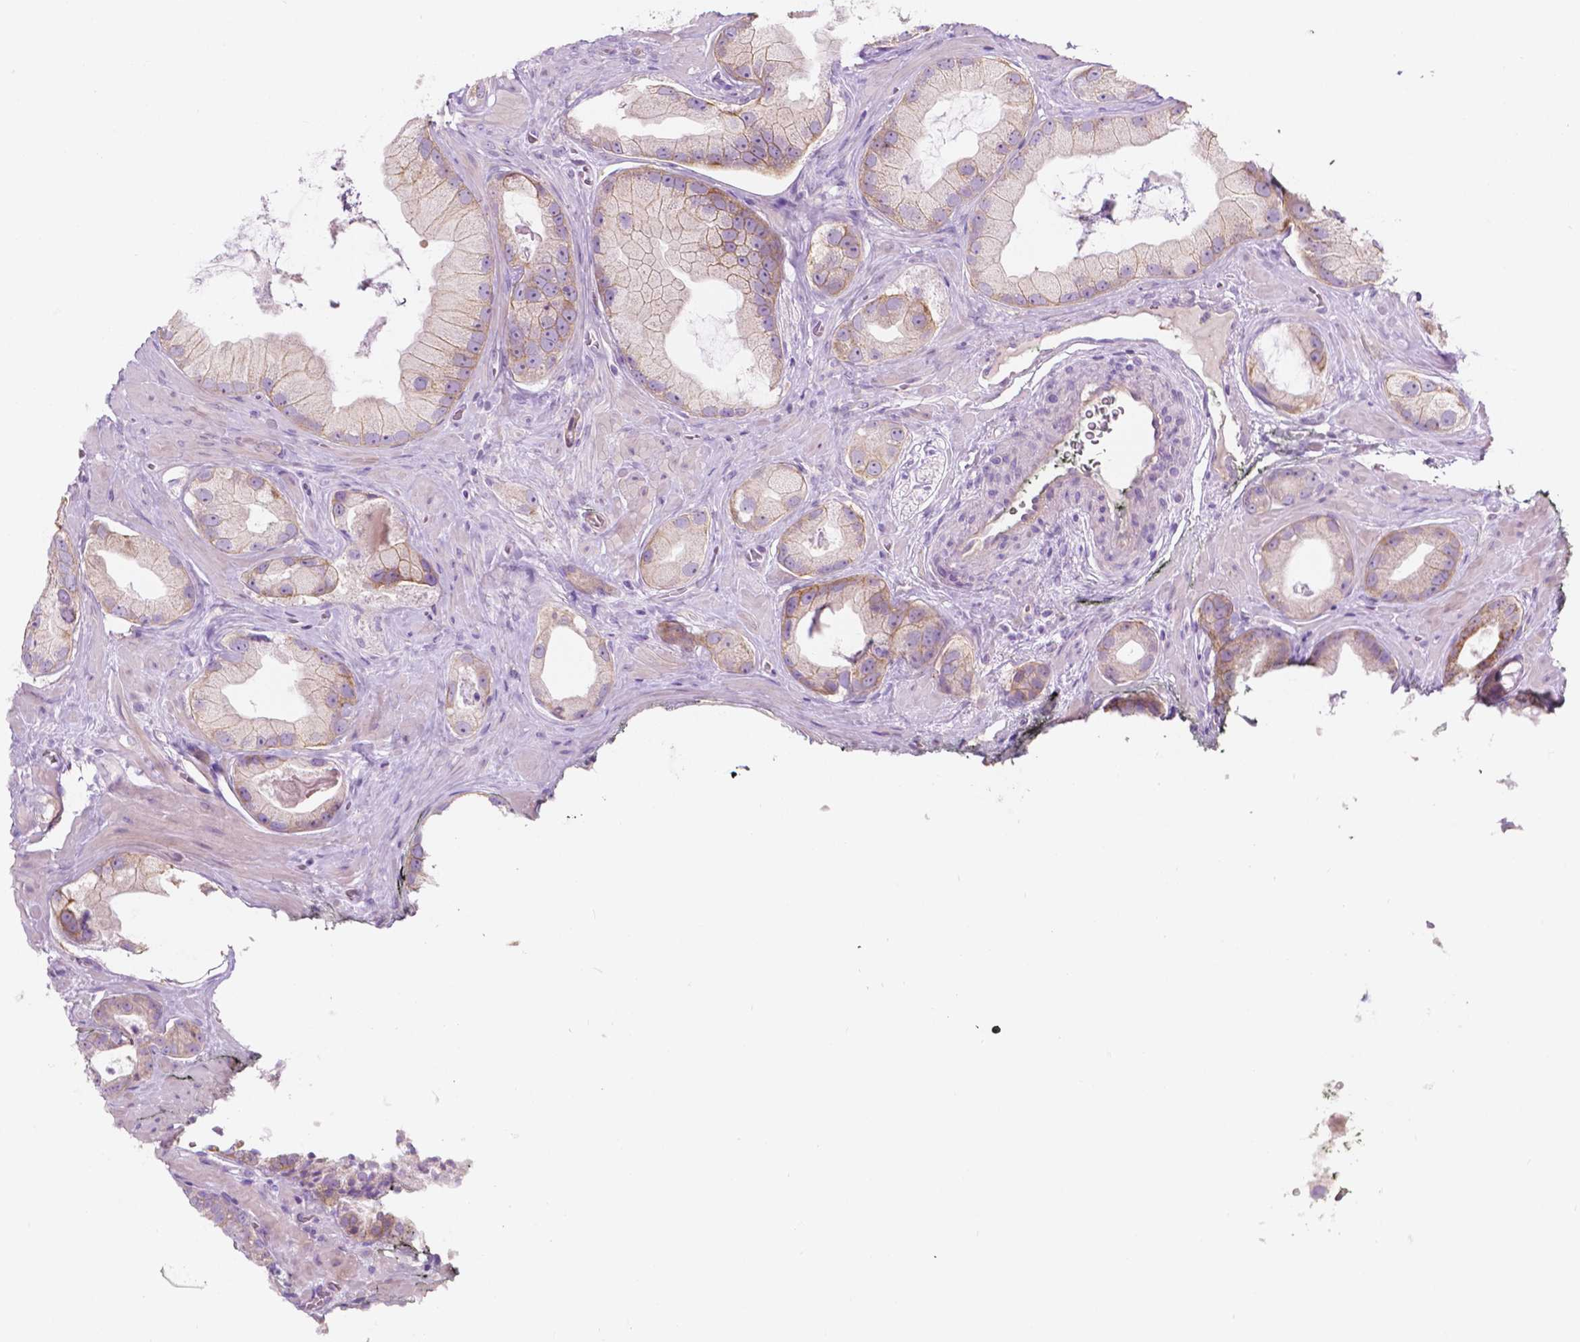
{"staining": {"intensity": "weak", "quantity": "<25%", "location": "cytoplasmic/membranous"}, "tissue": "prostate cancer", "cell_type": "Tumor cells", "image_type": "cancer", "snomed": [{"axis": "morphology", "description": "Adenocarcinoma, Low grade"}, {"axis": "topography", "description": "Prostate"}], "caption": "This is a photomicrograph of immunohistochemistry staining of prostate cancer (low-grade adenocarcinoma), which shows no expression in tumor cells.", "gene": "NOS1AP", "patient": {"sex": "male", "age": 62}}